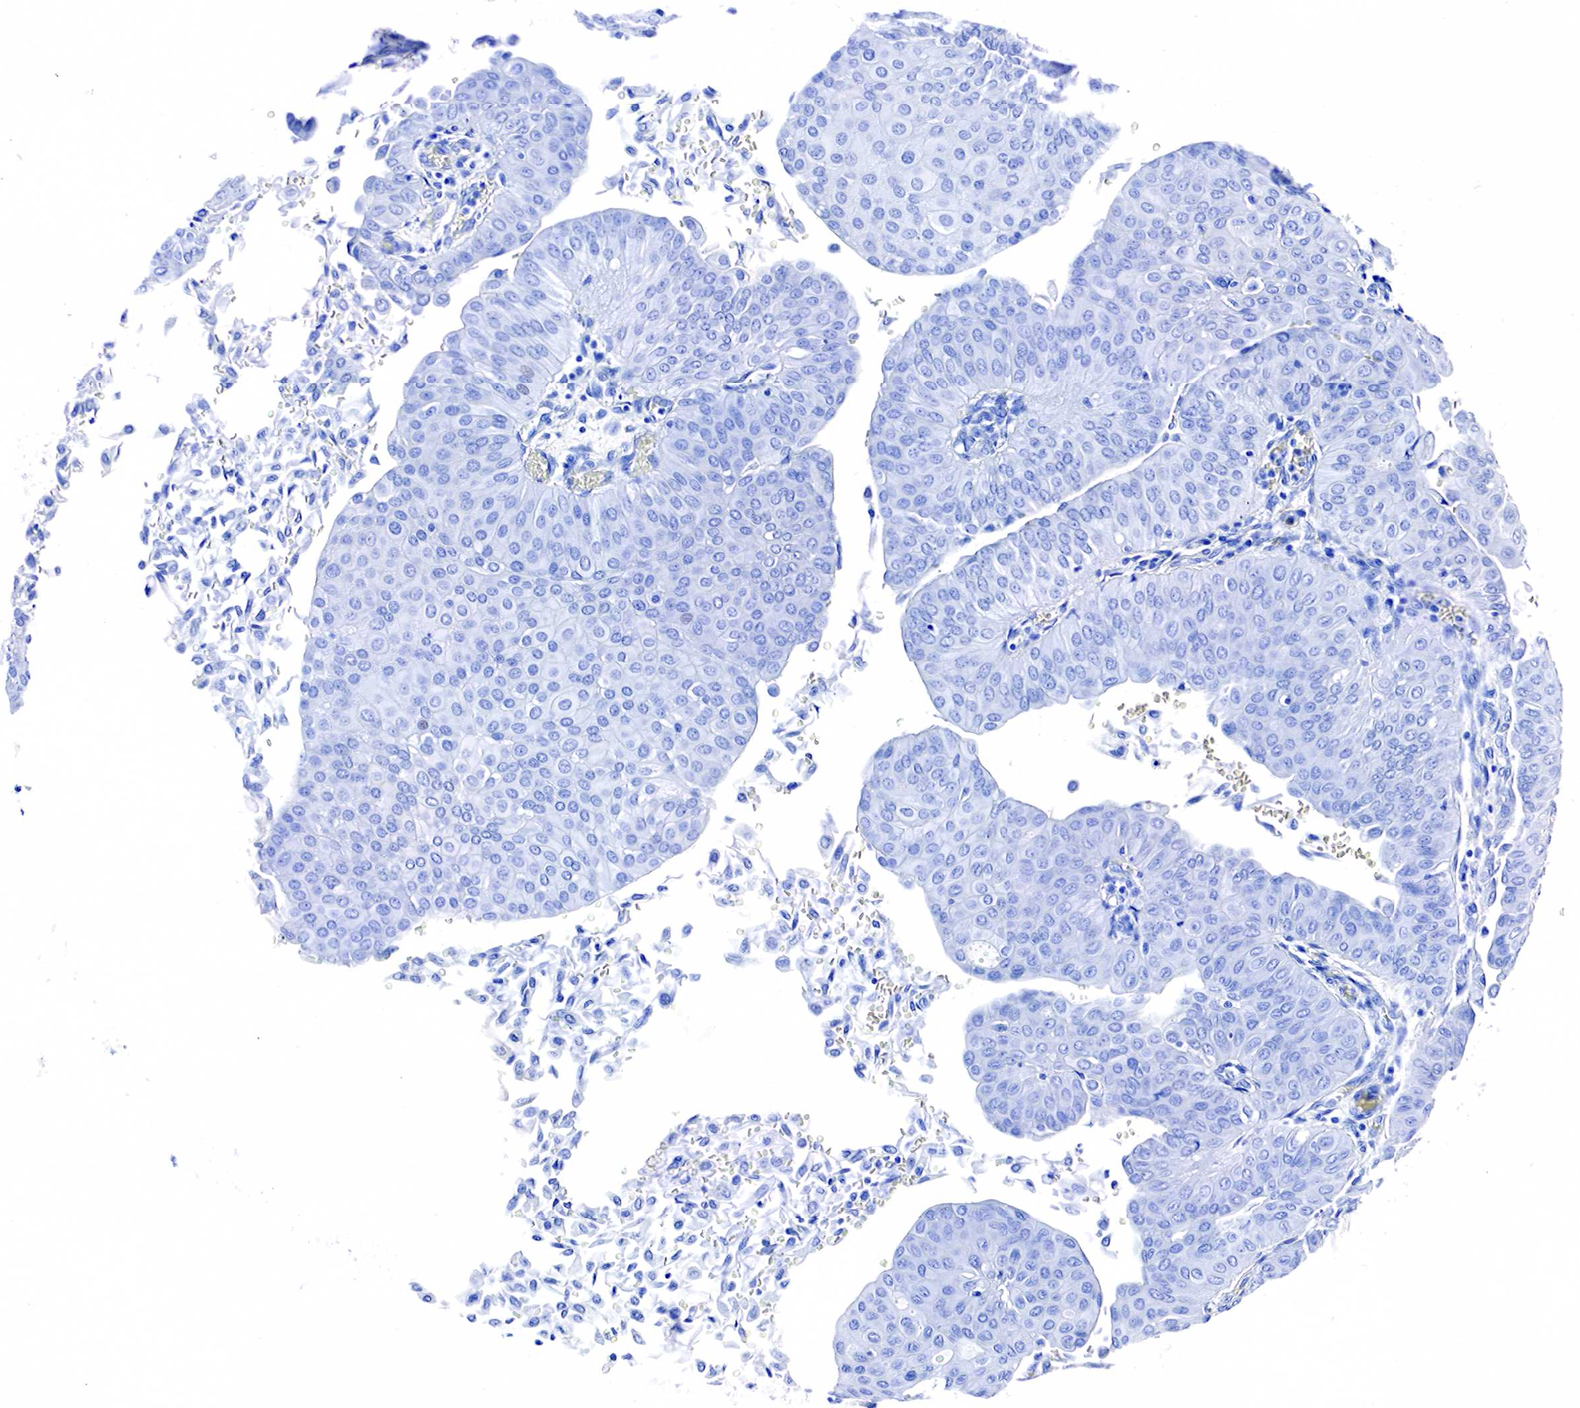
{"staining": {"intensity": "negative", "quantity": "none", "location": "none"}, "tissue": "urothelial cancer", "cell_type": "Tumor cells", "image_type": "cancer", "snomed": [{"axis": "morphology", "description": "Urothelial carcinoma, Low grade"}, {"axis": "topography", "description": "Urinary bladder"}], "caption": "IHC of low-grade urothelial carcinoma exhibits no expression in tumor cells.", "gene": "ACP3", "patient": {"sex": "male", "age": 64}}